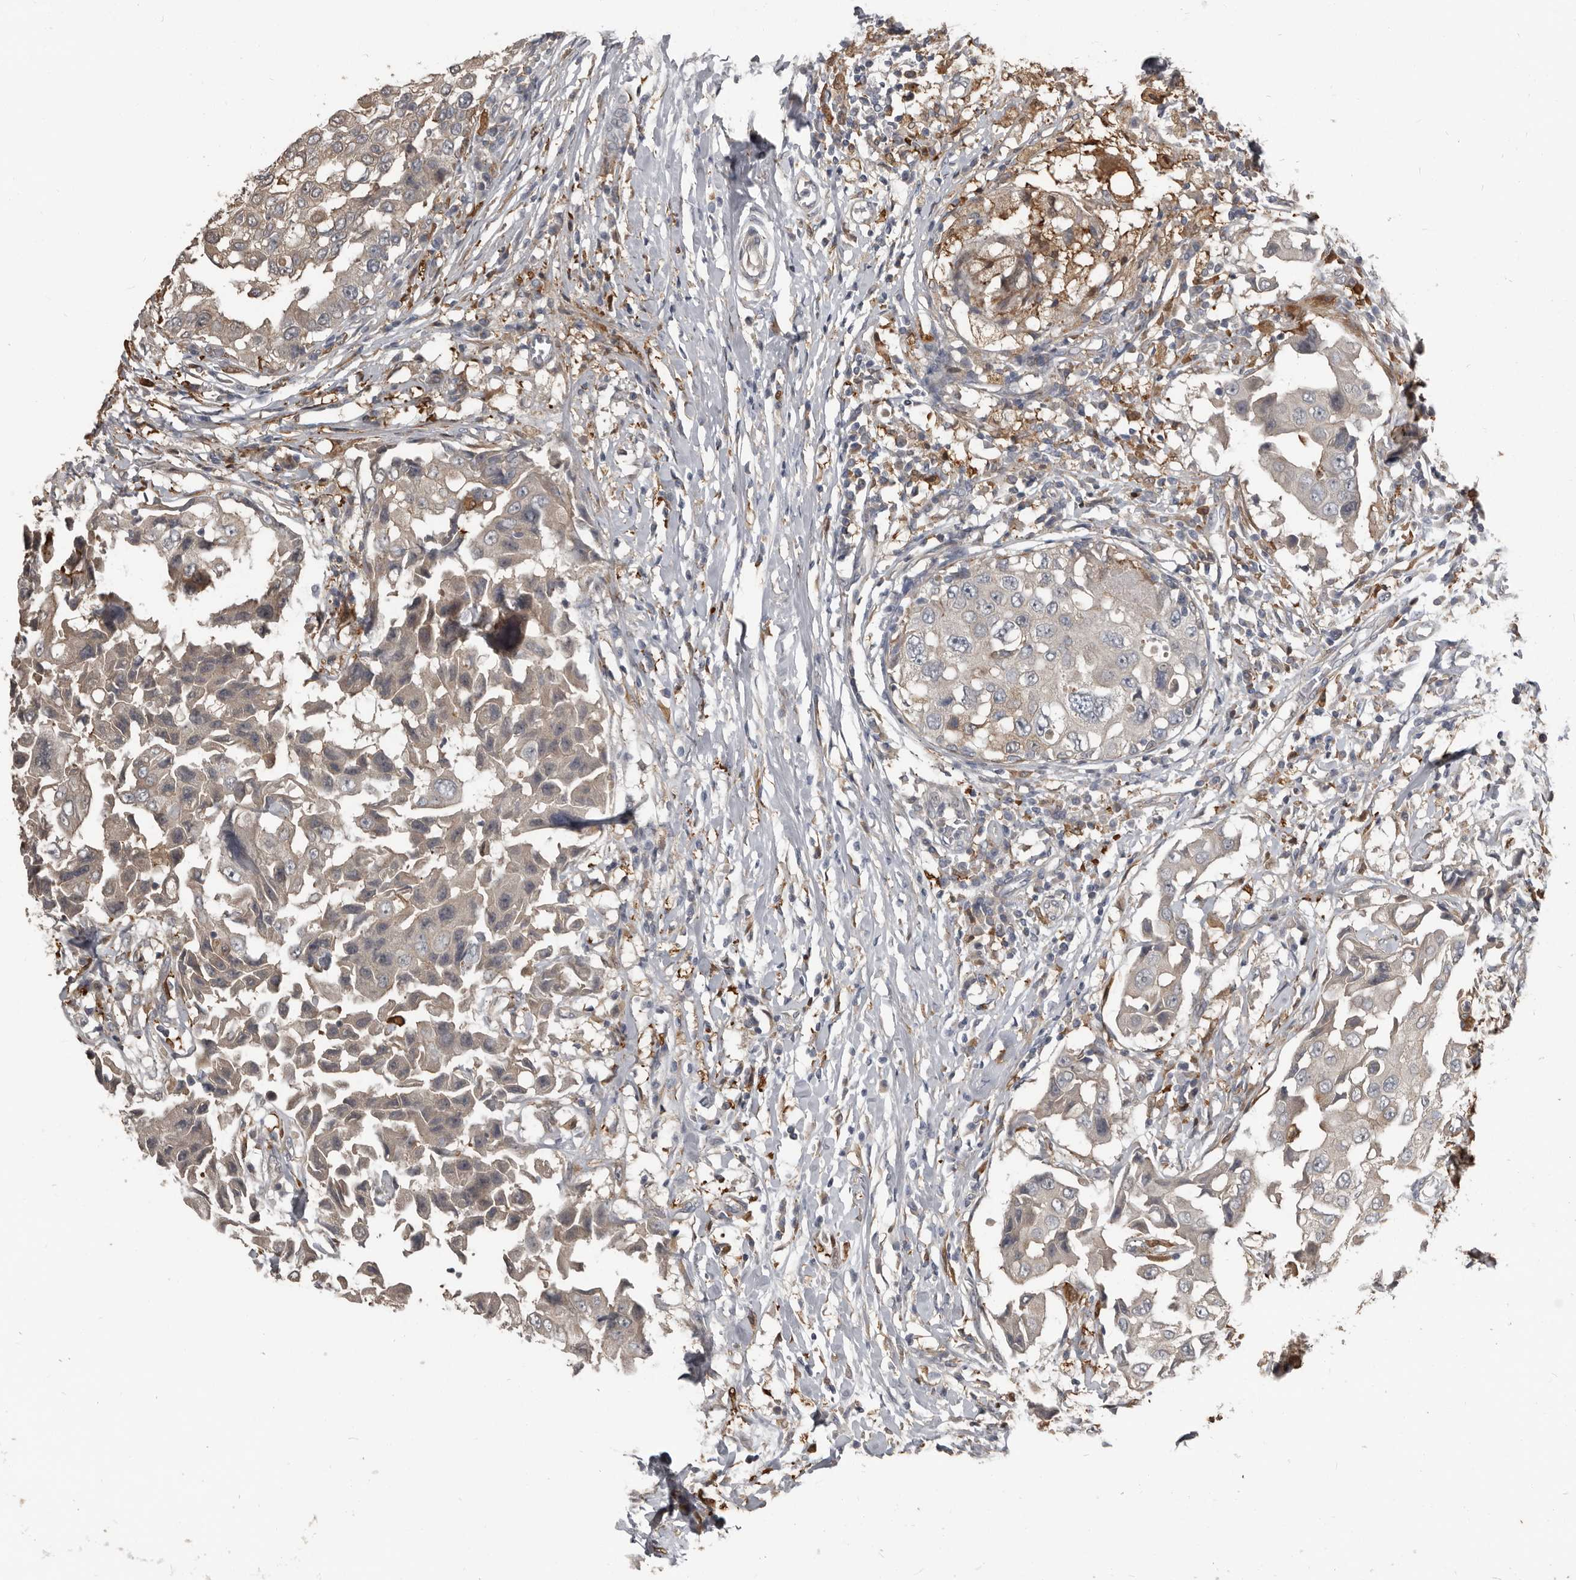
{"staining": {"intensity": "weak", "quantity": "25%-75%", "location": "cytoplasmic/membranous"}, "tissue": "breast cancer", "cell_type": "Tumor cells", "image_type": "cancer", "snomed": [{"axis": "morphology", "description": "Duct carcinoma"}, {"axis": "topography", "description": "Breast"}], "caption": "Immunohistochemistry (IHC) (DAB) staining of human breast cancer demonstrates weak cytoplasmic/membranous protein expression in about 25%-75% of tumor cells.", "gene": "KCNJ8", "patient": {"sex": "female", "age": 27}}